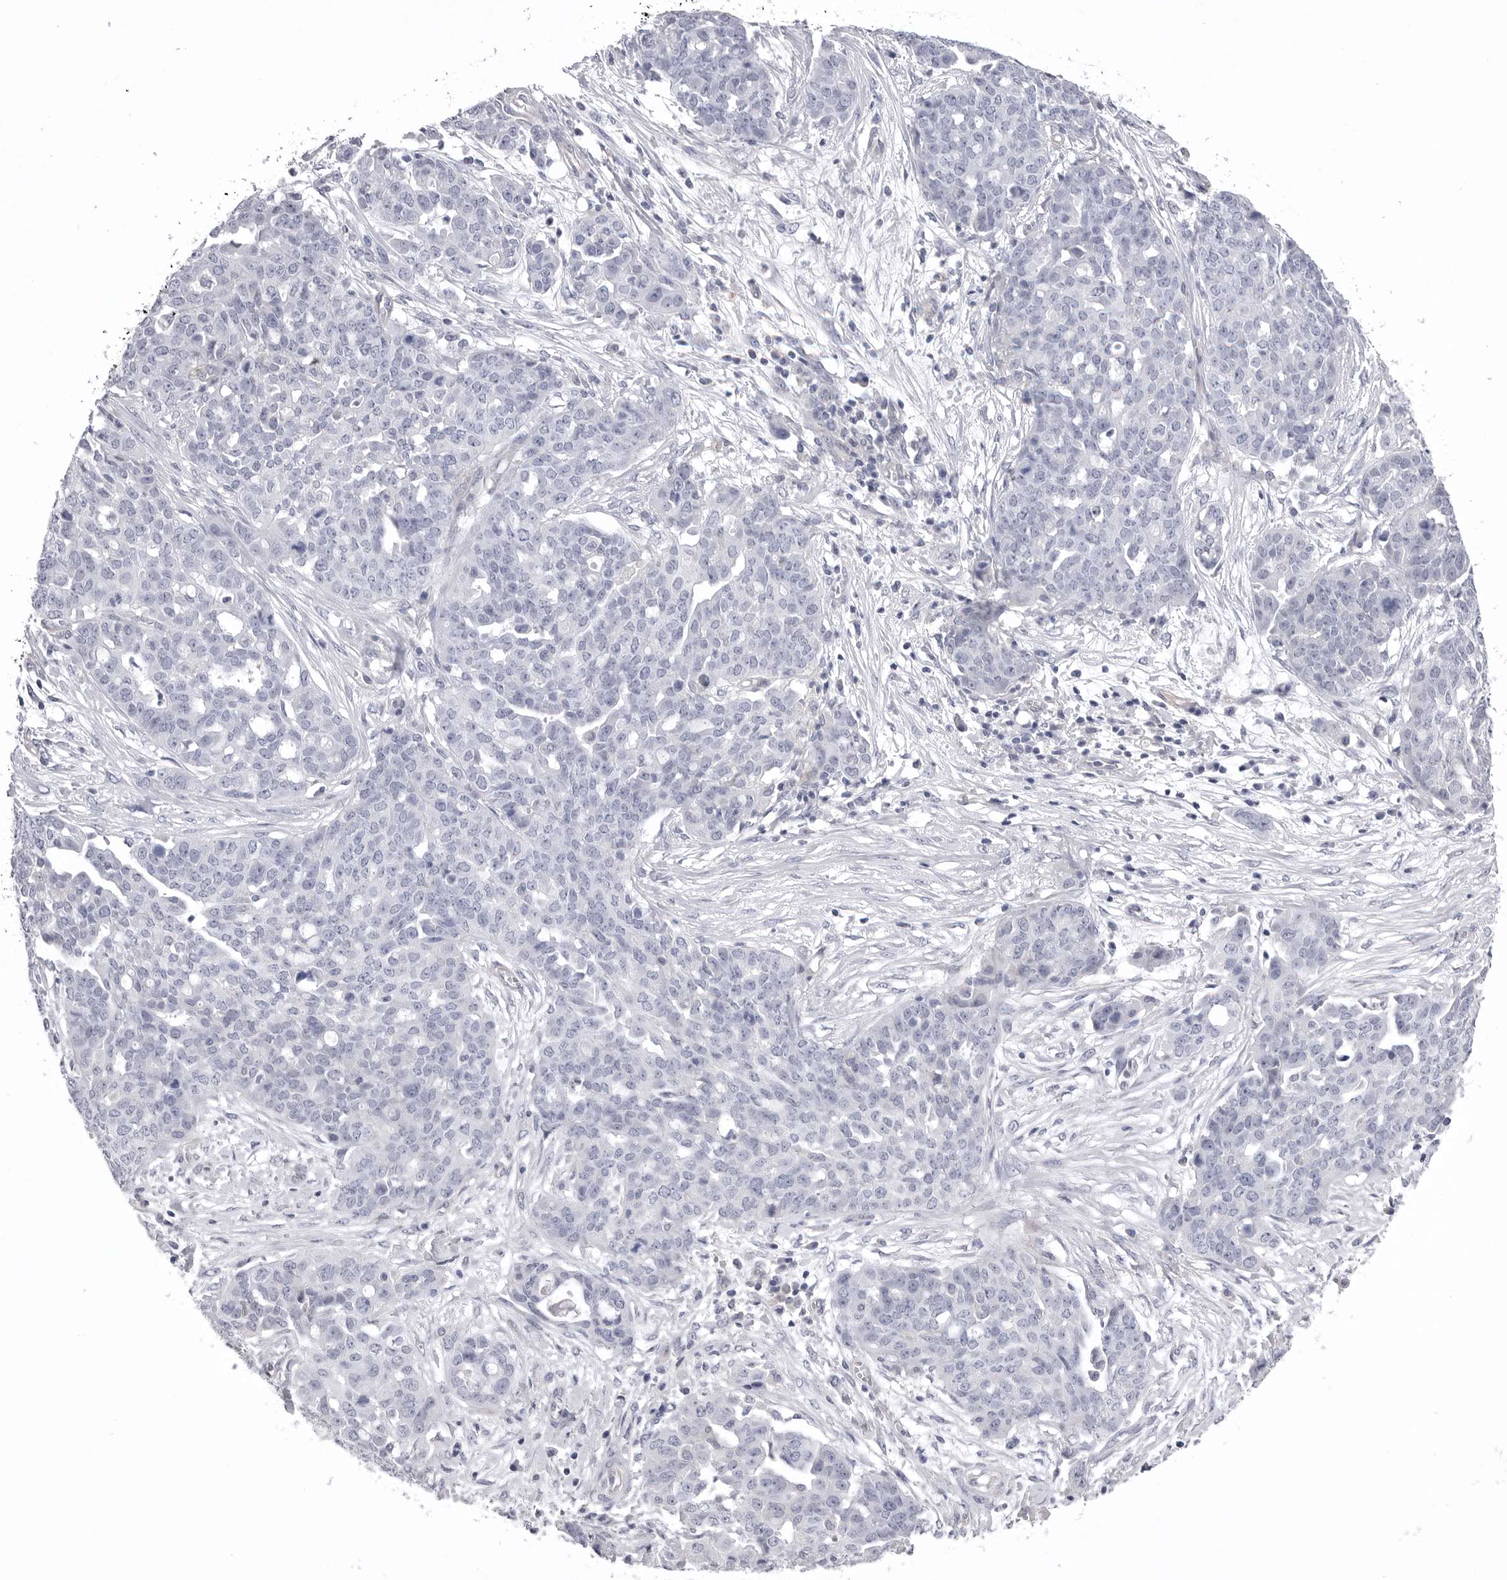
{"staining": {"intensity": "negative", "quantity": "none", "location": "none"}, "tissue": "ovarian cancer", "cell_type": "Tumor cells", "image_type": "cancer", "snomed": [{"axis": "morphology", "description": "Cystadenocarcinoma, serous, NOS"}, {"axis": "topography", "description": "Soft tissue"}, {"axis": "topography", "description": "Ovary"}], "caption": "Photomicrograph shows no protein positivity in tumor cells of ovarian cancer tissue. (DAB (3,3'-diaminobenzidine) IHC, high magnification).", "gene": "DLGAP3", "patient": {"sex": "female", "age": 57}}